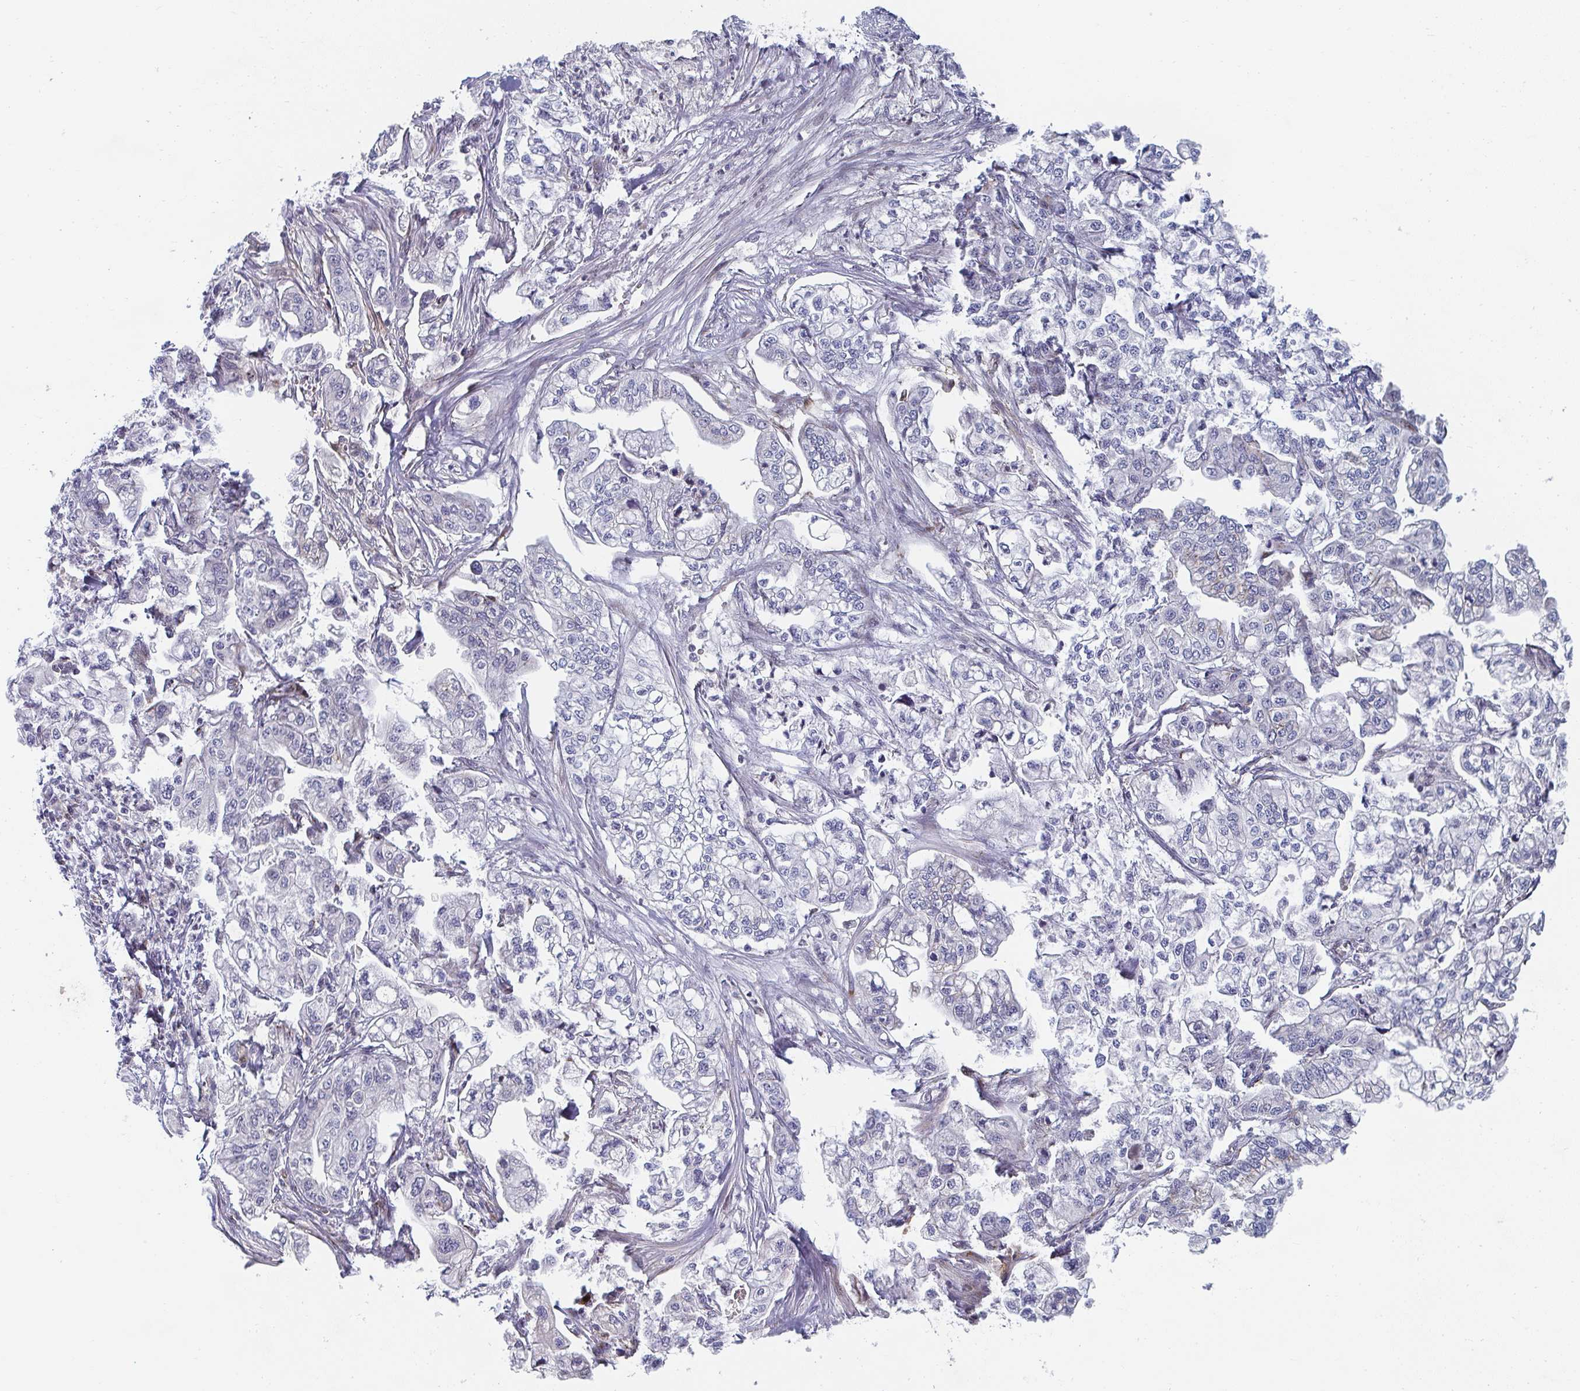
{"staining": {"intensity": "negative", "quantity": "none", "location": "none"}, "tissue": "pancreatic cancer", "cell_type": "Tumor cells", "image_type": "cancer", "snomed": [{"axis": "morphology", "description": "Adenocarcinoma, NOS"}, {"axis": "topography", "description": "Pancreas"}], "caption": "Photomicrograph shows no significant protein expression in tumor cells of pancreatic adenocarcinoma.", "gene": "PSMG1", "patient": {"sex": "male", "age": 68}}